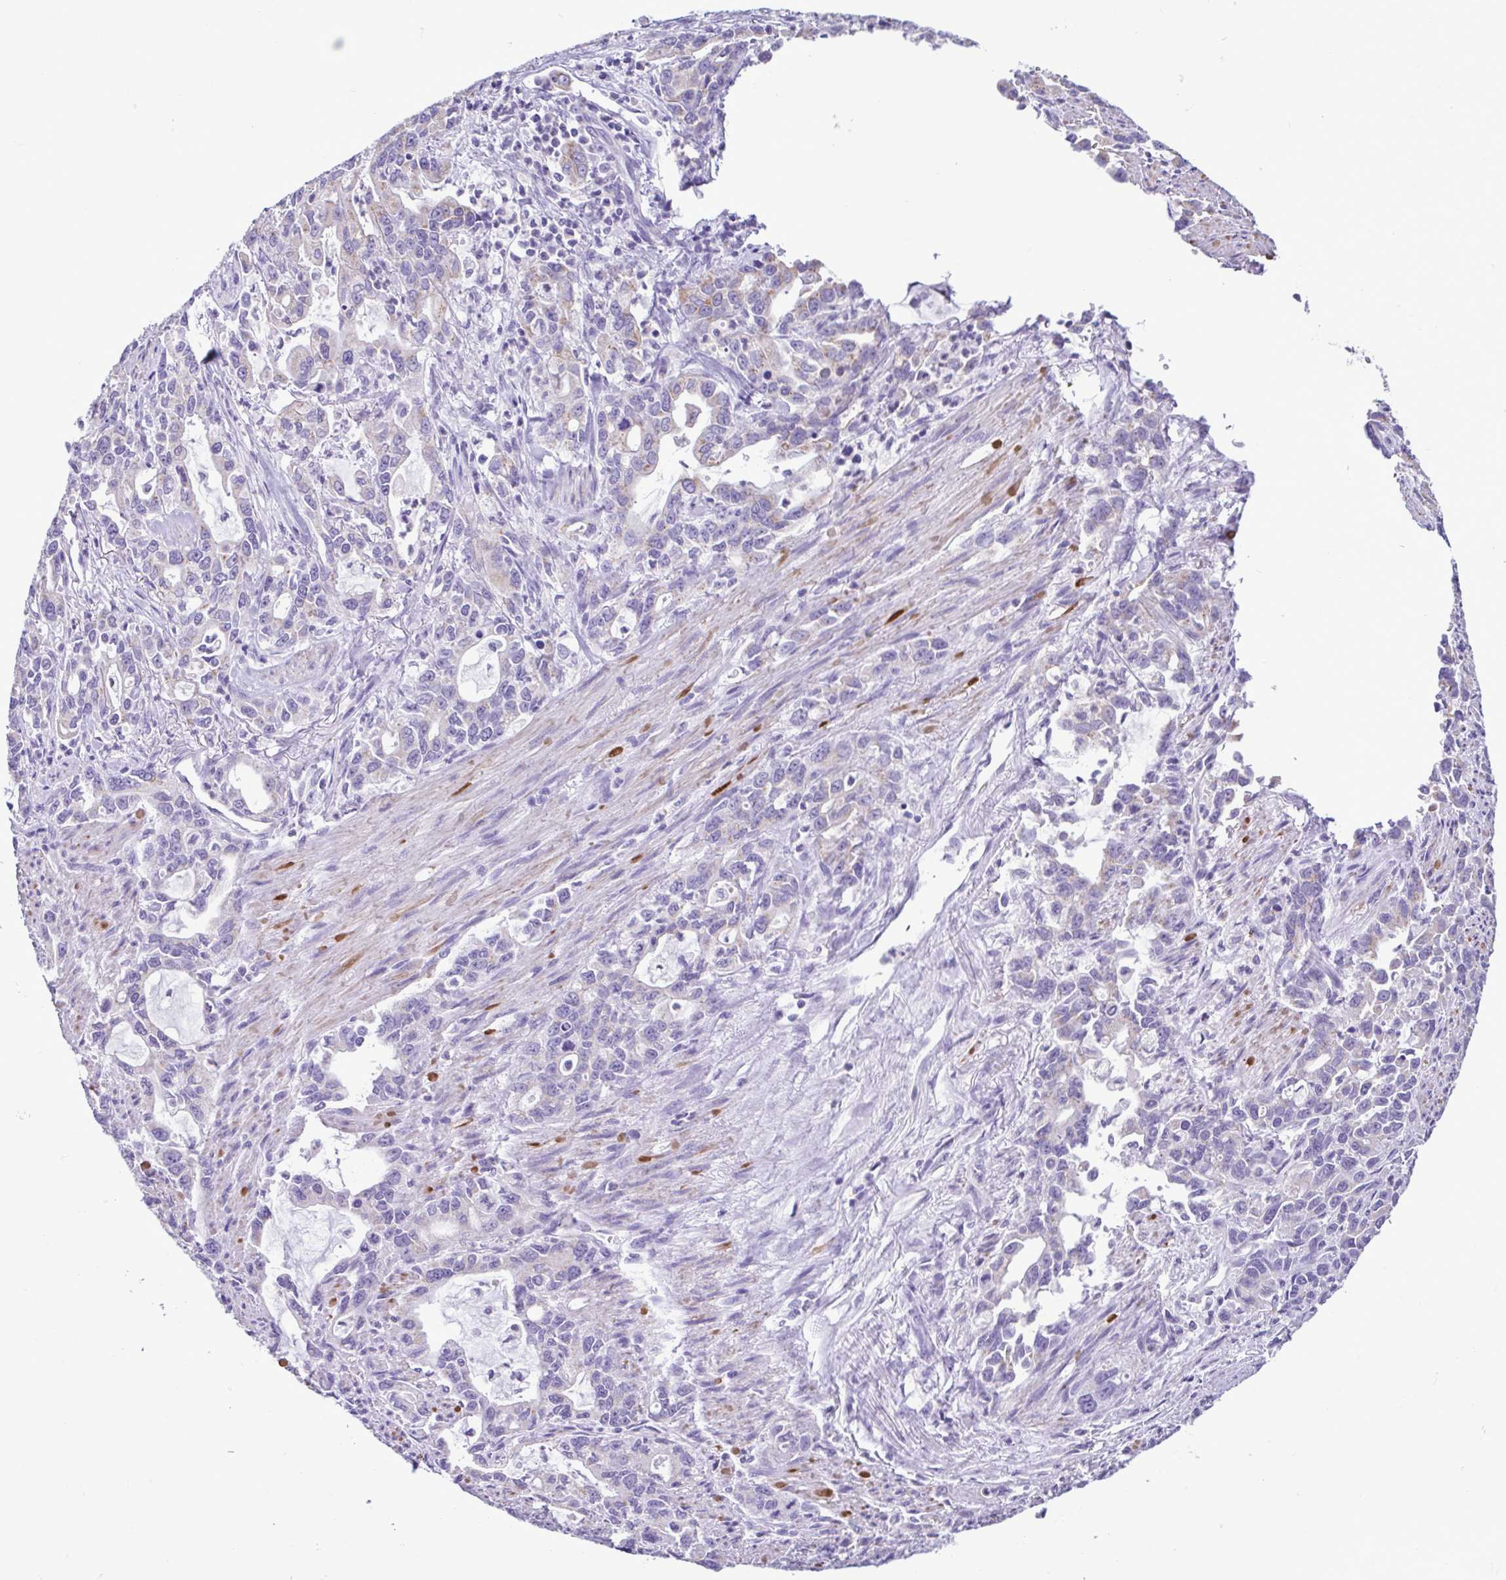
{"staining": {"intensity": "negative", "quantity": "none", "location": "none"}, "tissue": "stomach cancer", "cell_type": "Tumor cells", "image_type": "cancer", "snomed": [{"axis": "morphology", "description": "Adenocarcinoma, NOS"}, {"axis": "topography", "description": "Stomach, upper"}], "caption": "This image is of stomach adenocarcinoma stained with IHC to label a protein in brown with the nuclei are counter-stained blue. There is no staining in tumor cells.", "gene": "CBY2", "patient": {"sex": "male", "age": 85}}